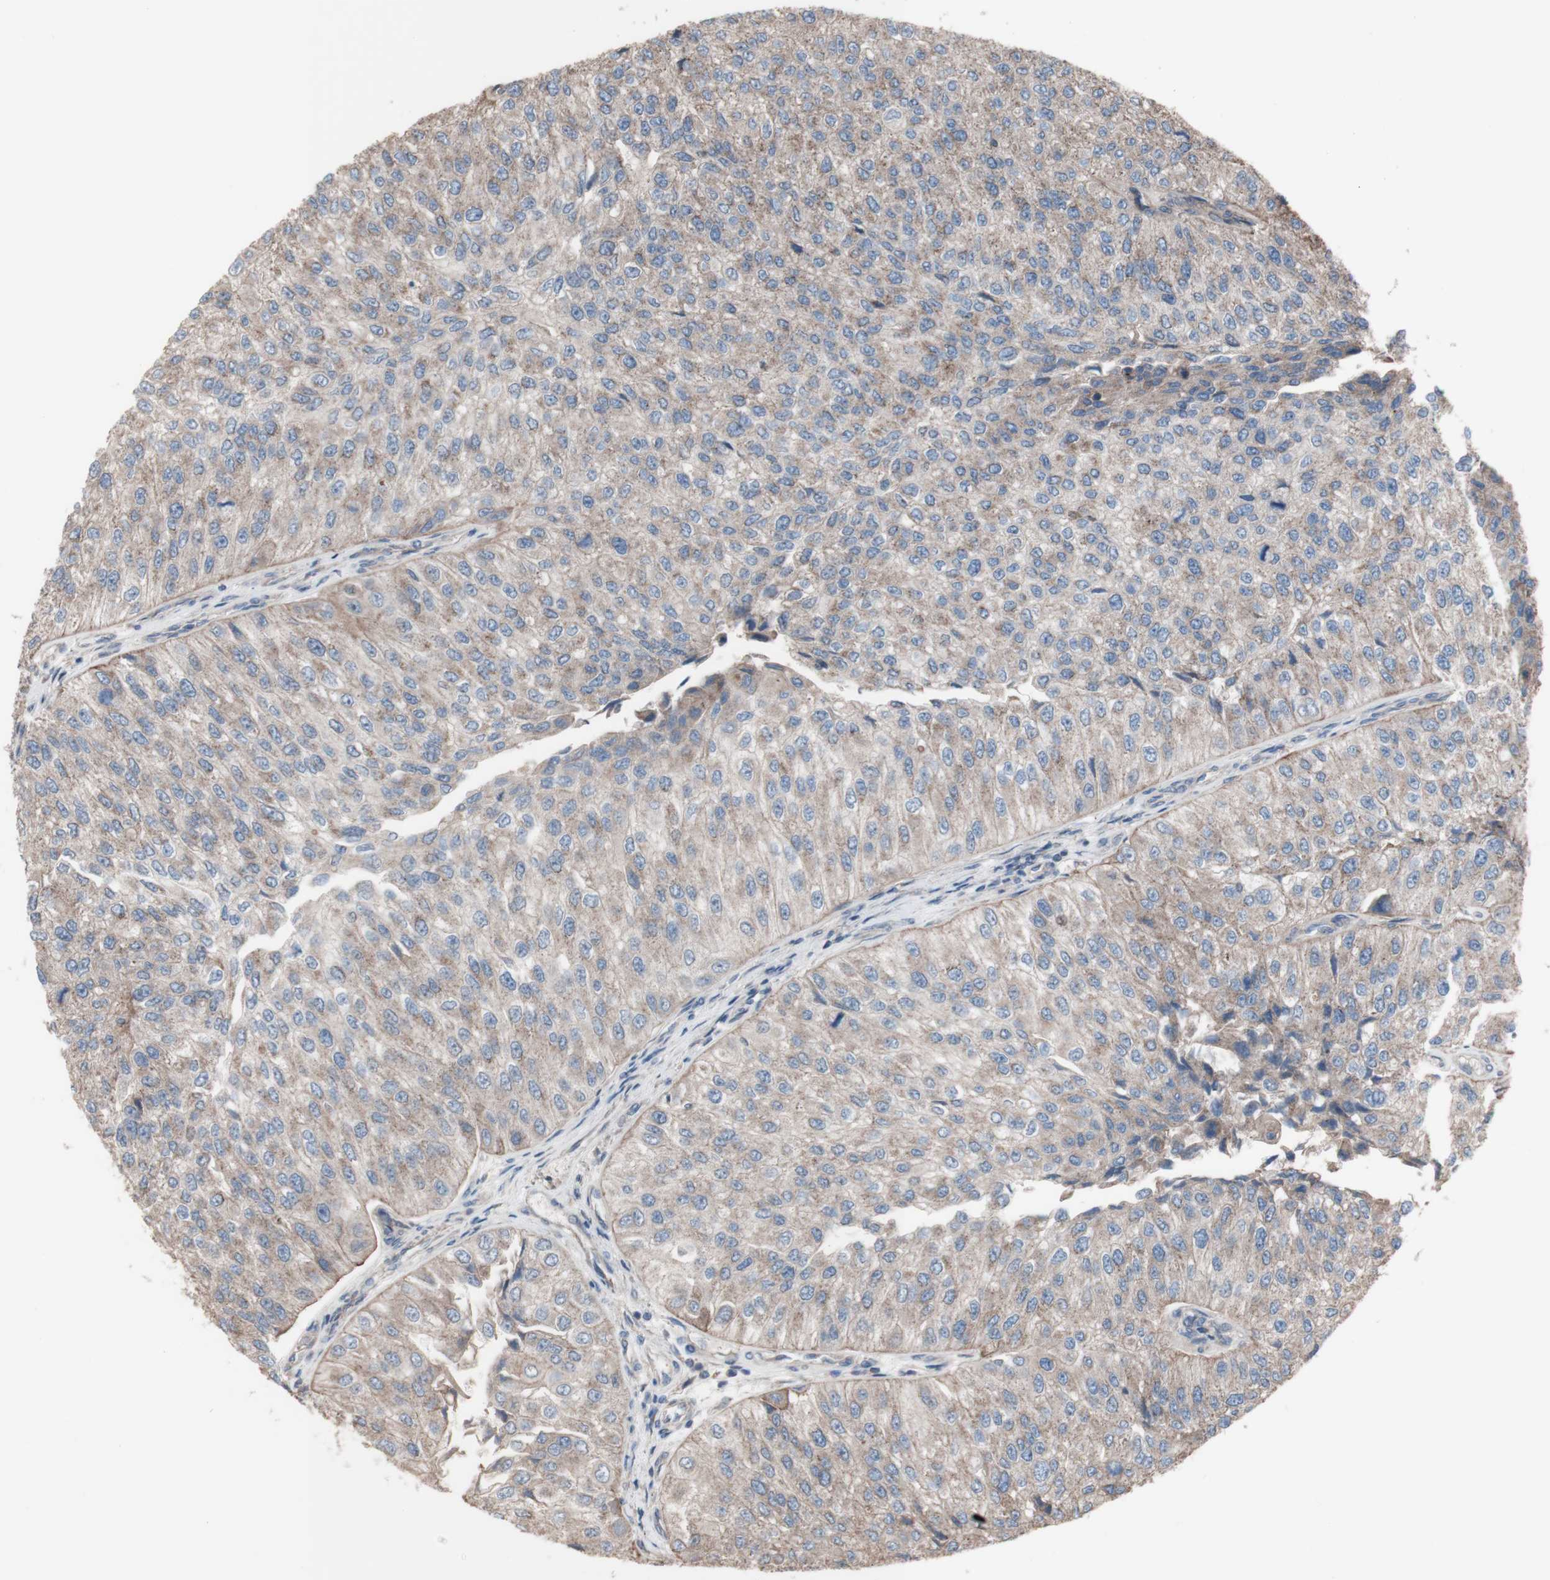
{"staining": {"intensity": "weak", "quantity": ">75%", "location": "cytoplasmic/membranous"}, "tissue": "urothelial cancer", "cell_type": "Tumor cells", "image_type": "cancer", "snomed": [{"axis": "morphology", "description": "Urothelial carcinoma, High grade"}, {"axis": "topography", "description": "Kidney"}, {"axis": "topography", "description": "Urinary bladder"}], "caption": "Immunohistochemical staining of urothelial cancer shows weak cytoplasmic/membranous protein staining in about >75% of tumor cells.", "gene": "COPB1", "patient": {"sex": "male", "age": 77}}